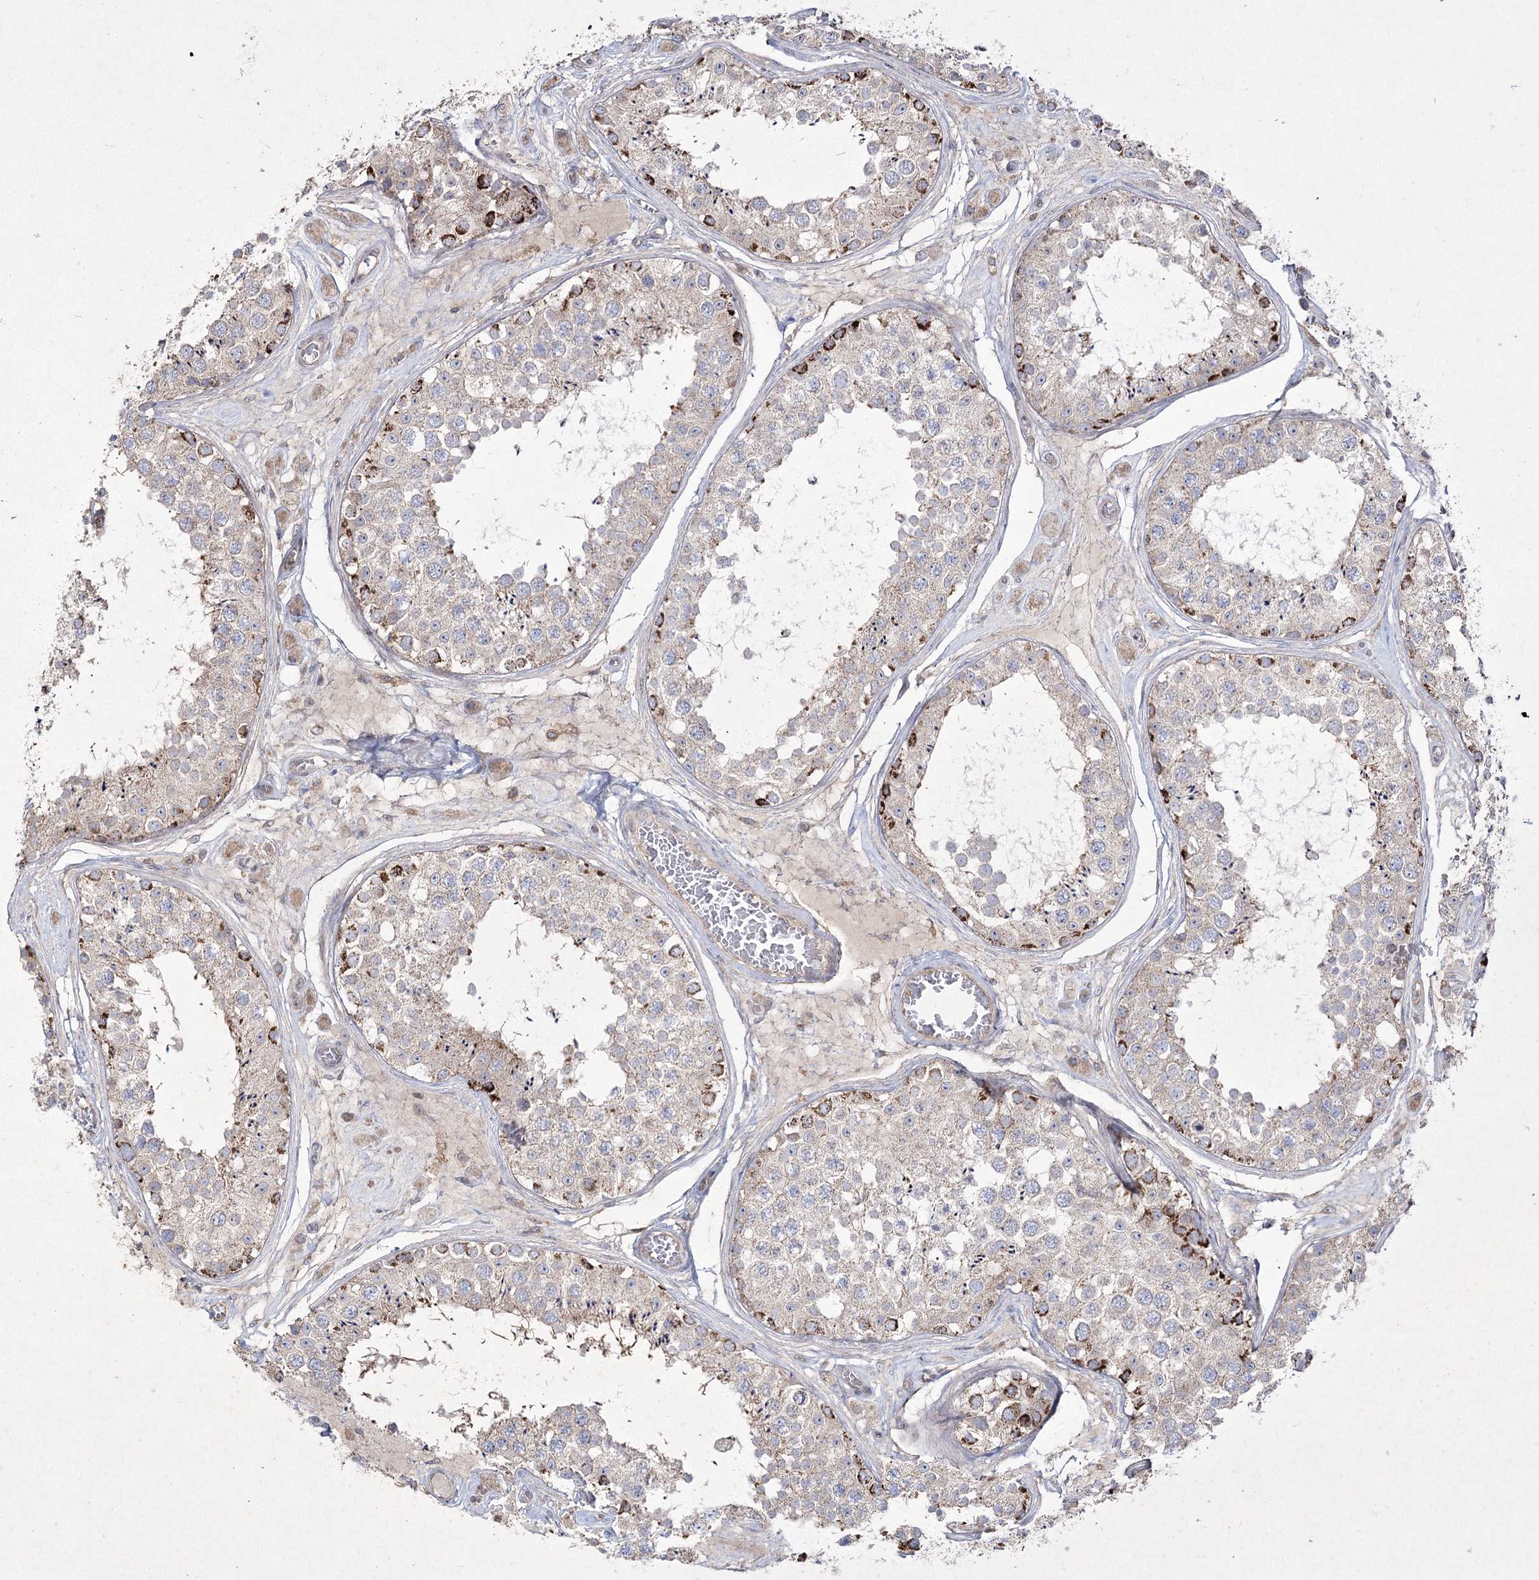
{"staining": {"intensity": "strong", "quantity": "<25%", "location": "cytoplasmic/membranous"}, "tissue": "testis", "cell_type": "Cells in seminiferous ducts", "image_type": "normal", "snomed": [{"axis": "morphology", "description": "Normal tissue, NOS"}, {"axis": "topography", "description": "Testis"}], "caption": "Testis stained with DAB immunohistochemistry demonstrates medium levels of strong cytoplasmic/membranous staining in about <25% of cells in seminiferous ducts.", "gene": "SH3TC1", "patient": {"sex": "male", "age": 25}}